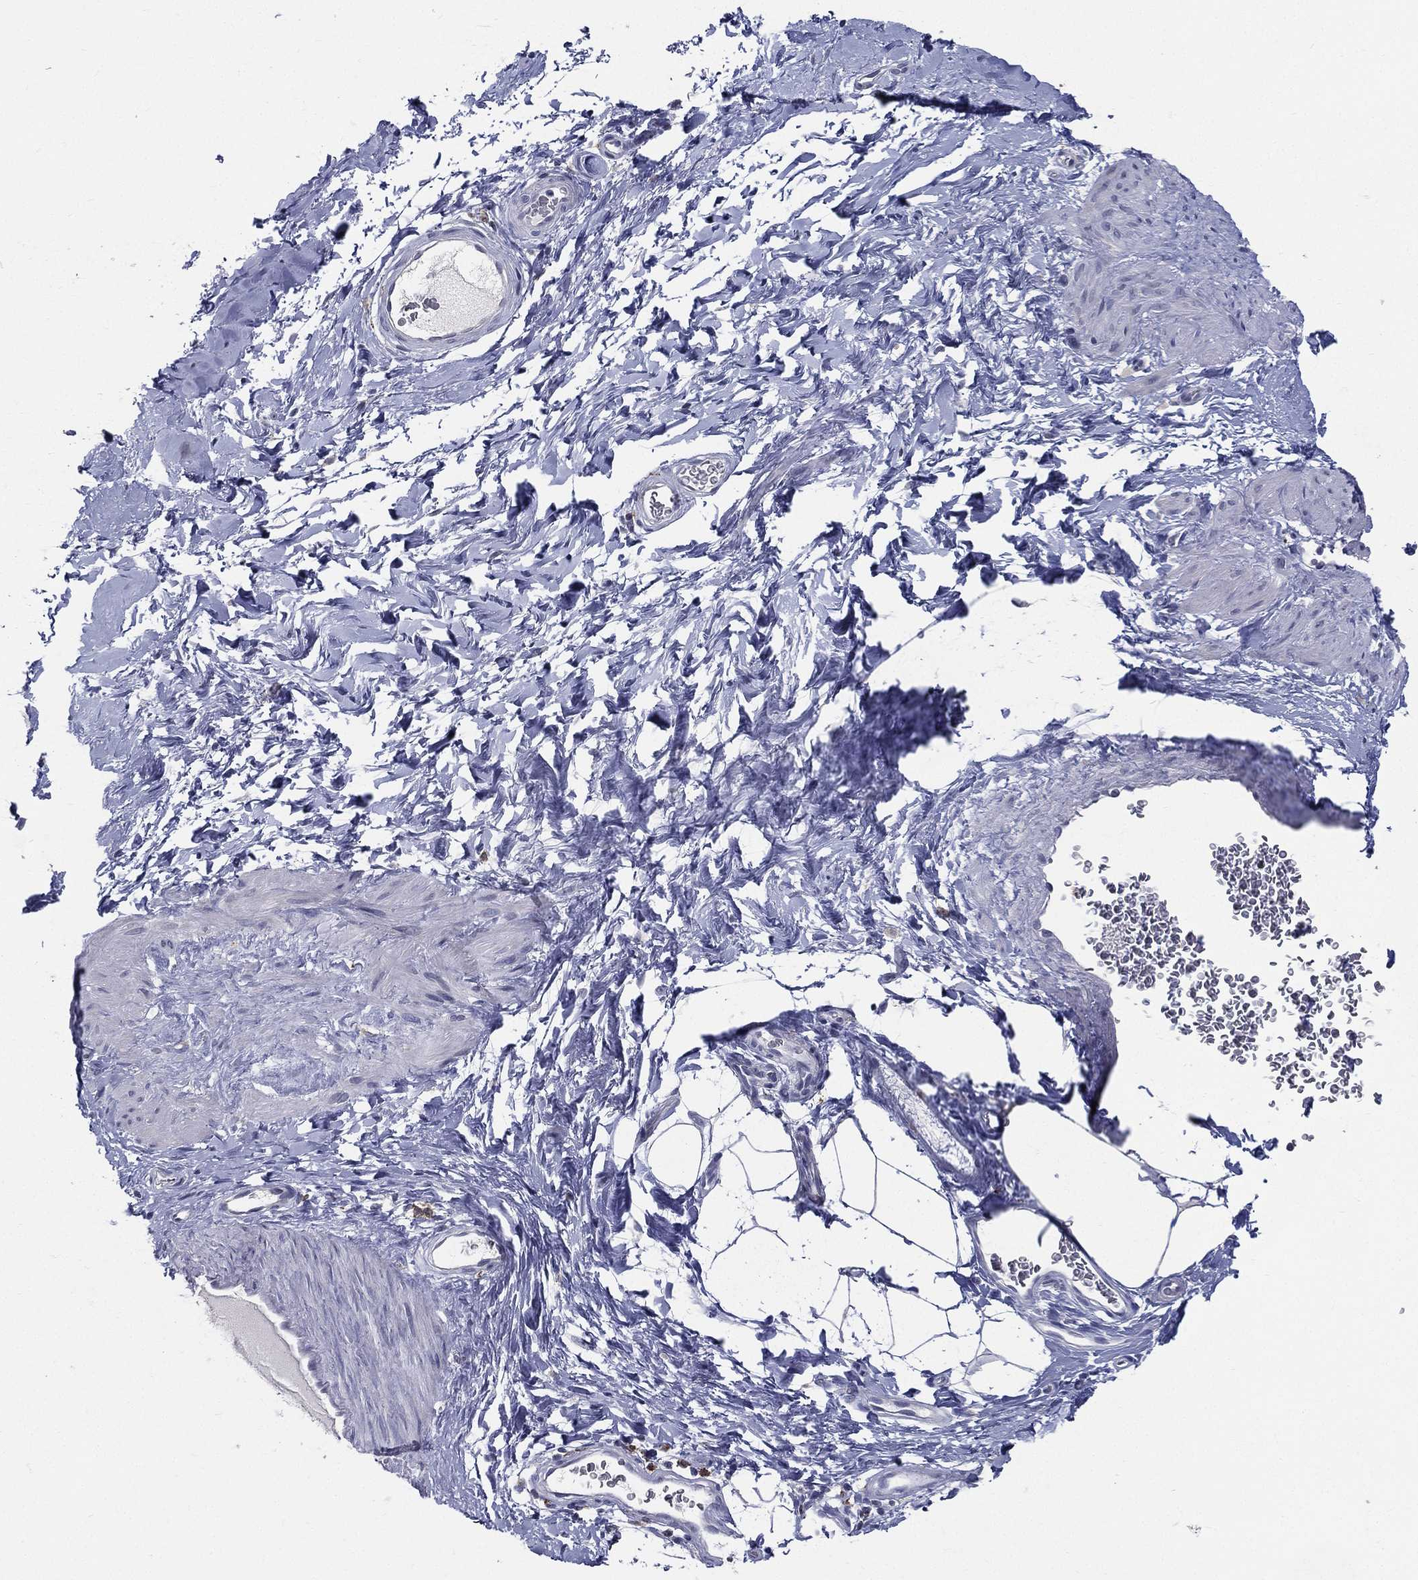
{"staining": {"intensity": "negative", "quantity": "none", "location": "none"}, "tissue": "adipose tissue", "cell_type": "Adipocytes", "image_type": "normal", "snomed": [{"axis": "morphology", "description": "Normal tissue, NOS"}, {"axis": "topography", "description": "Soft tissue"}, {"axis": "topography", "description": "Vascular tissue"}], "caption": "Immunohistochemistry photomicrograph of normal adipose tissue stained for a protein (brown), which shows no expression in adipocytes.", "gene": "EVI2B", "patient": {"sex": "male", "age": 41}}